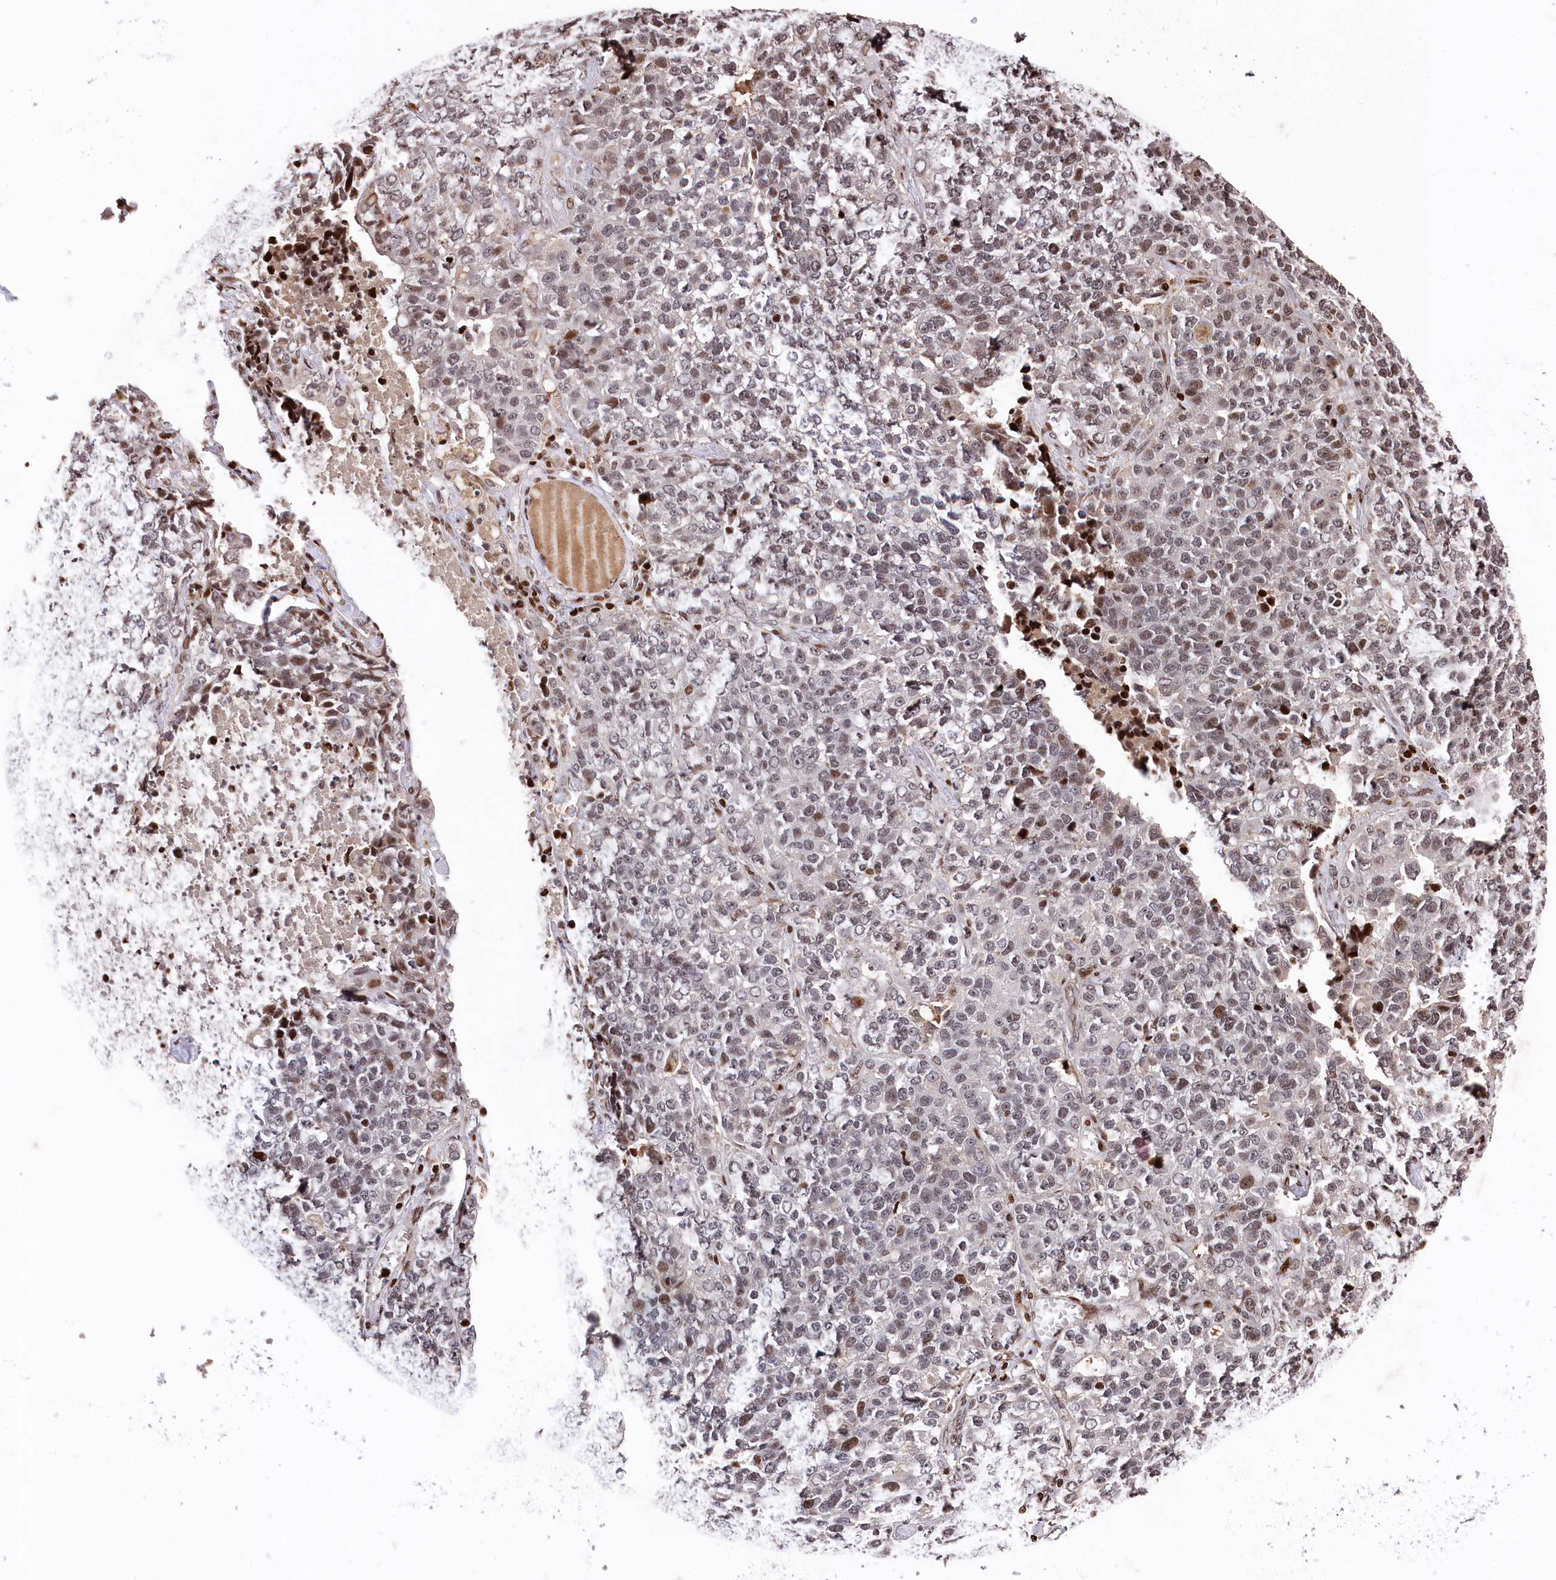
{"staining": {"intensity": "moderate", "quantity": "<25%", "location": "nuclear"}, "tissue": "lung cancer", "cell_type": "Tumor cells", "image_type": "cancer", "snomed": [{"axis": "morphology", "description": "Adenocarcinoma, NOS"}, {"axis": "topography", "description": "Lung"}], "caption": "IHC (DAB (3,3'-diaminobenzidine)) staining of human lung cancer (adenocarcinoma) demonstrates moderate nuclear protein expression in approximately <25% of tumor cells.", "gene": "MCF2L2", "patient": {"sex": "male", "age": 49}}